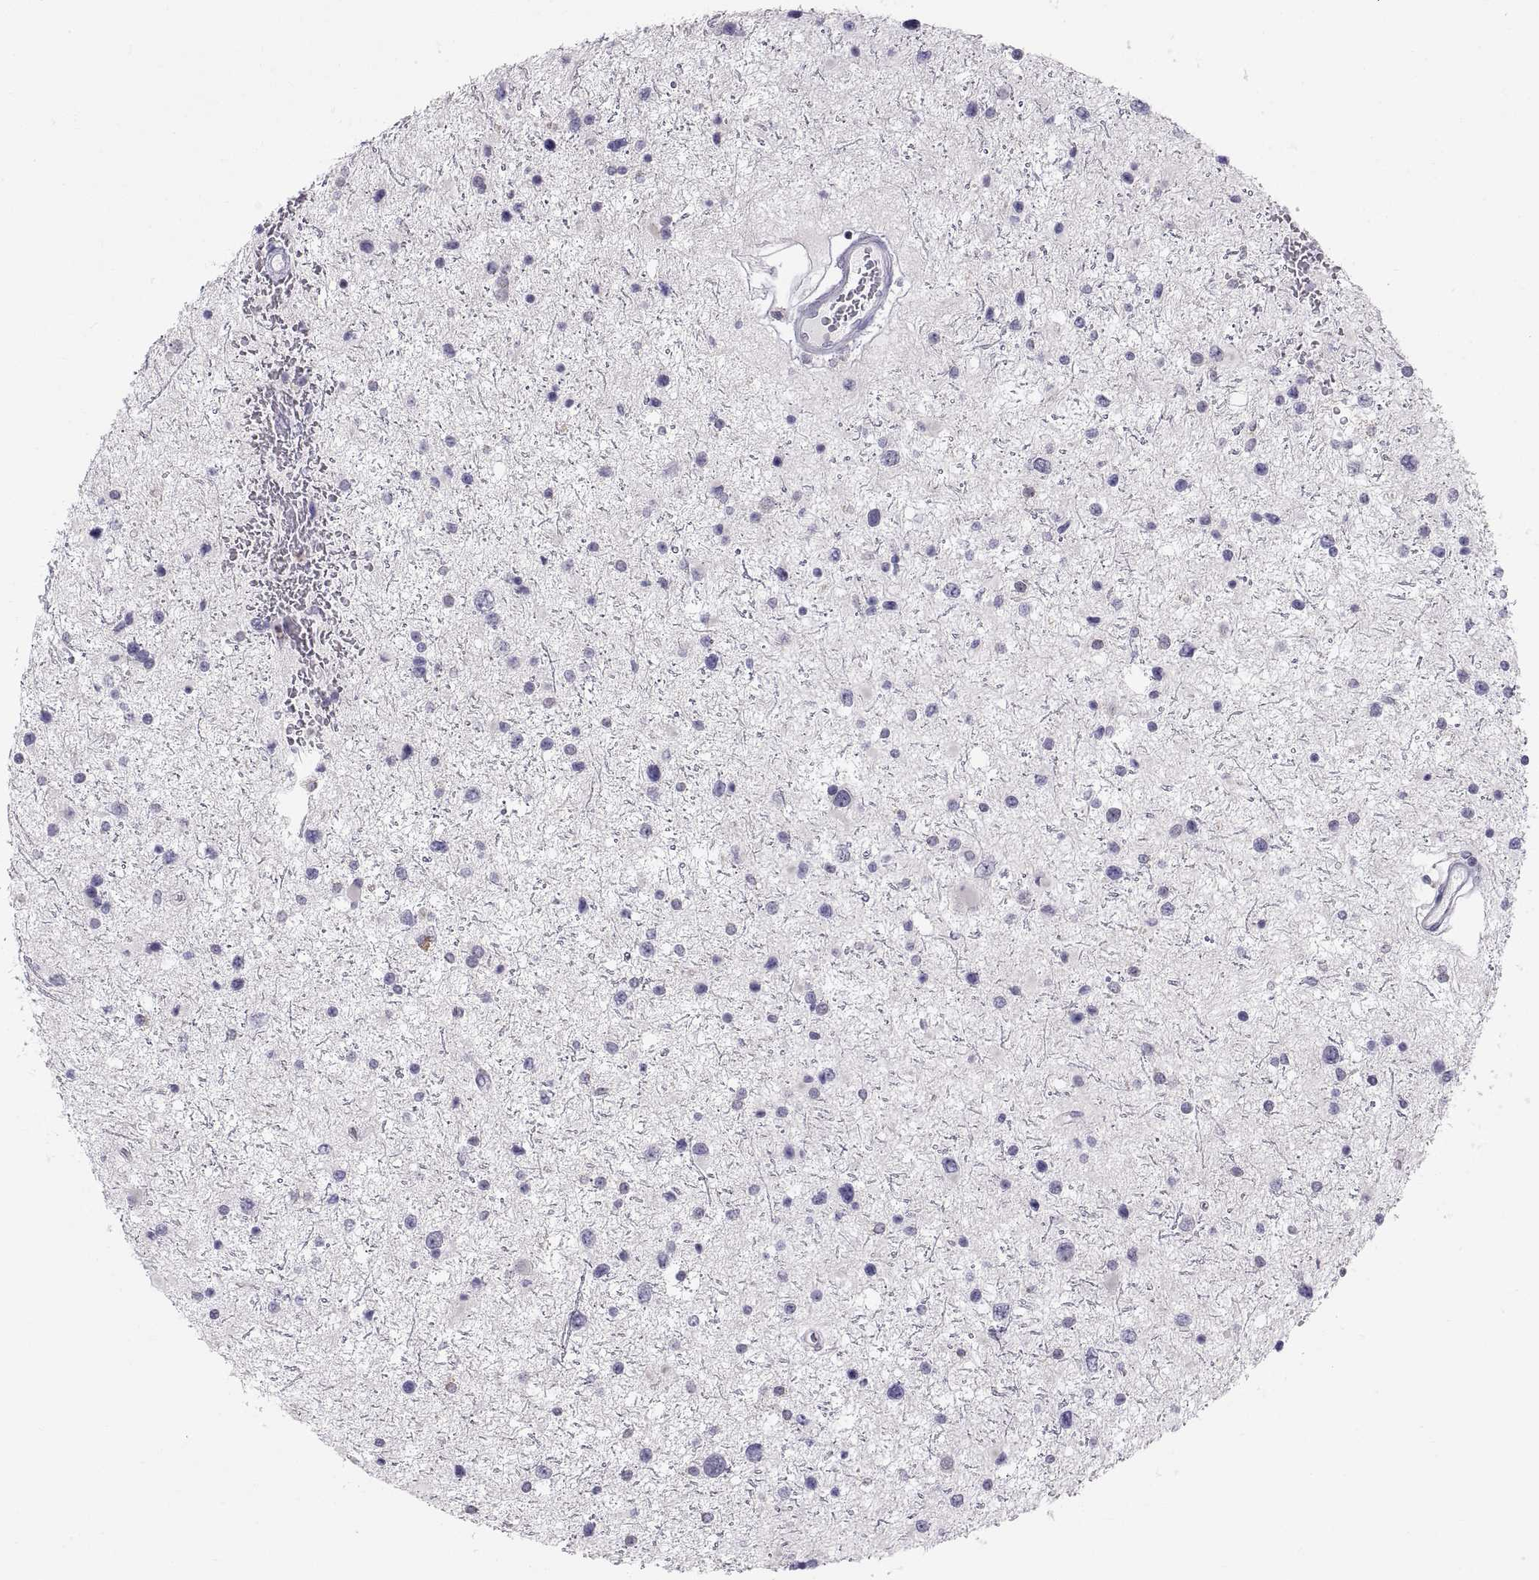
{"staining": {"intensity": "negative", "quantity": "none", "location": "none"}, "tissue": "glioma", "cell_type": "Tumor cells", "image_type": "cancer", "snomed": [{"axis": "morphology", "description": "Glioma, malignant, Low grade"}, {"axis": "topography", "description": "Brain"}], "caption": "There is no significant expression in tumor cells of malignant glioma (low-grade).", "gene": "ERO1A", "patient": {"sex": "female", "age": 32}}